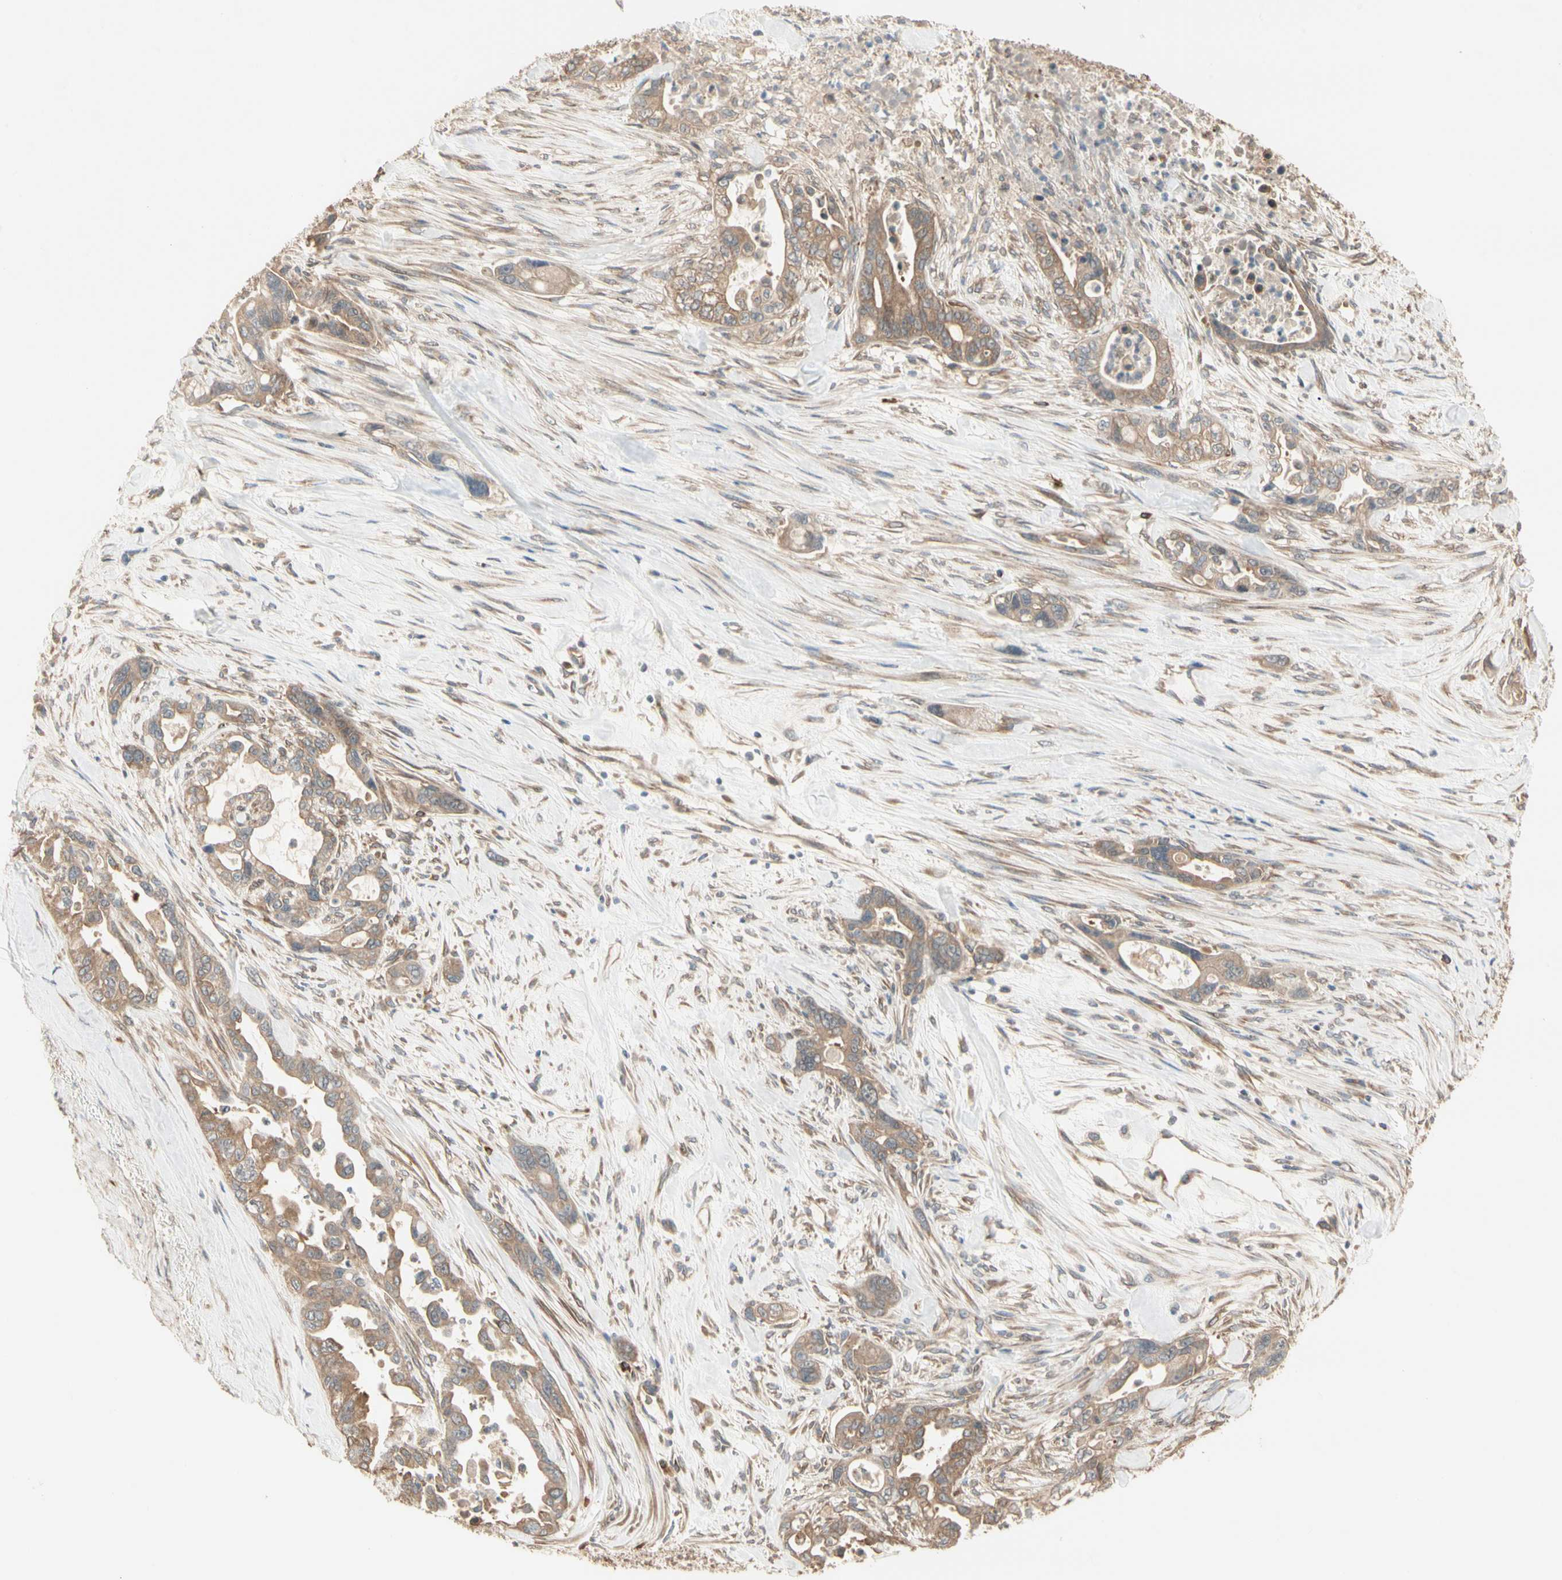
{"staining": {"intensity": "moderate", "quantity": ">75%", "location": "cytoplasmic/membranous"}, "tissue": "pancreatic cancer", "cell_type": "Tumor cells", "image_type": "cancer", "snomed": [{"axis": "morphology", "description": "Adenocarcinoma, NOS"}, {"axis": "topography", "description": "Pancreas"}], "caption": "About >75% of tumor cells in human pancreatic cancer show moderate cytoplasmic/membranous protein positivity as visualized by brown immunohistochemical staining.", "gene": "IRAG1", "patient": {"sex": "male", "age": 70}}